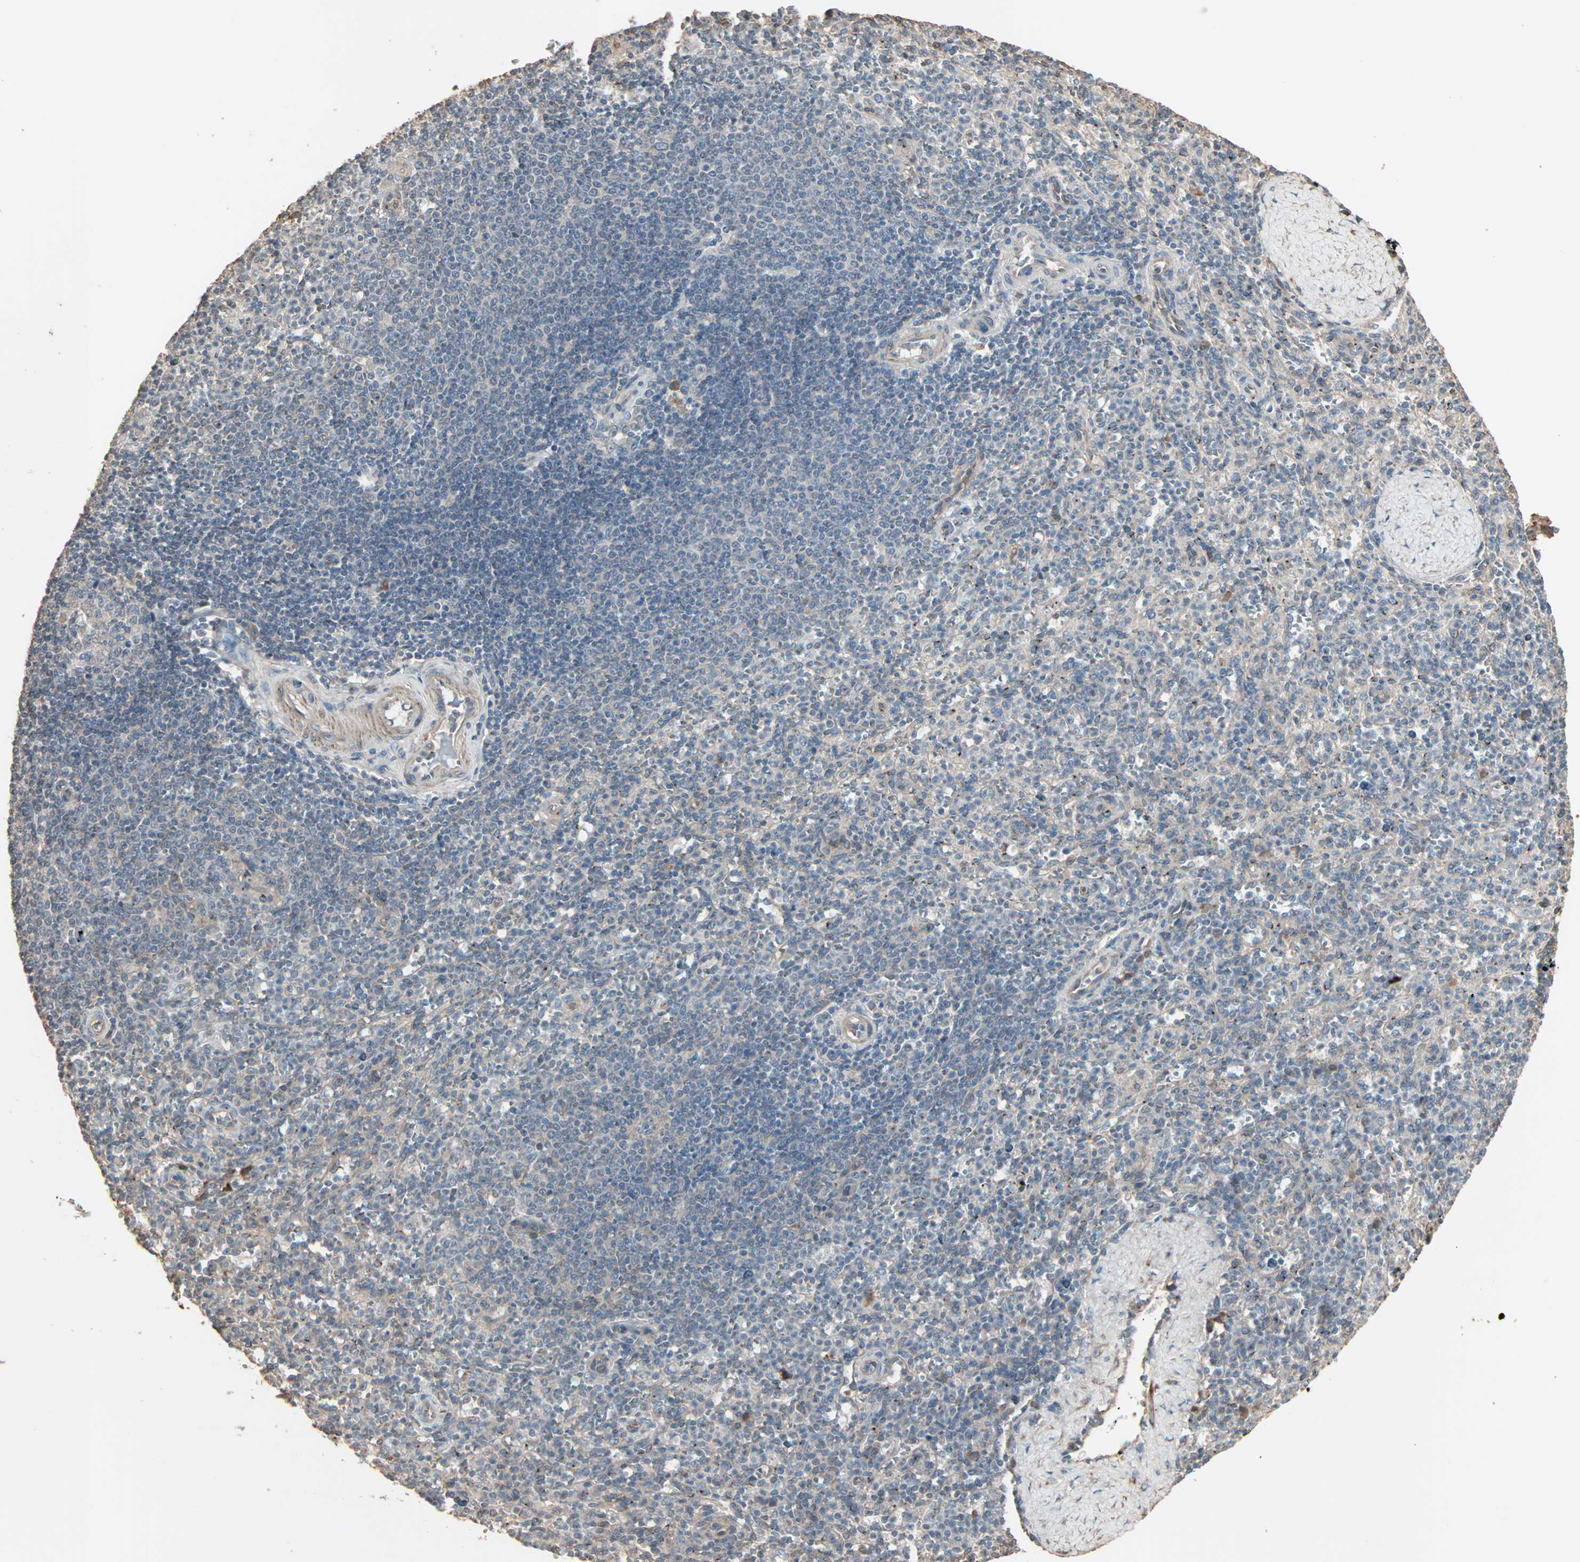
{"staining": {"intensity": "negative", "quantity": "none", "location": "none"}, "tissue": "spleen", "cell_type": "Cells in red pulp", "image_type": "normal", "snomed": [{"axis": "morphology", "description": "Normal tissue, NOS"}, {"axis": "topography", "description": "Spleen"}], "caption": "Immunohistochemistry photomicrograph of benign spleen: spleen stained with DAB demonstrates no significant protein staining in cells in red pulp.", "gene": "GALNT3", "patient": {"sex": "male", "age": 36}}